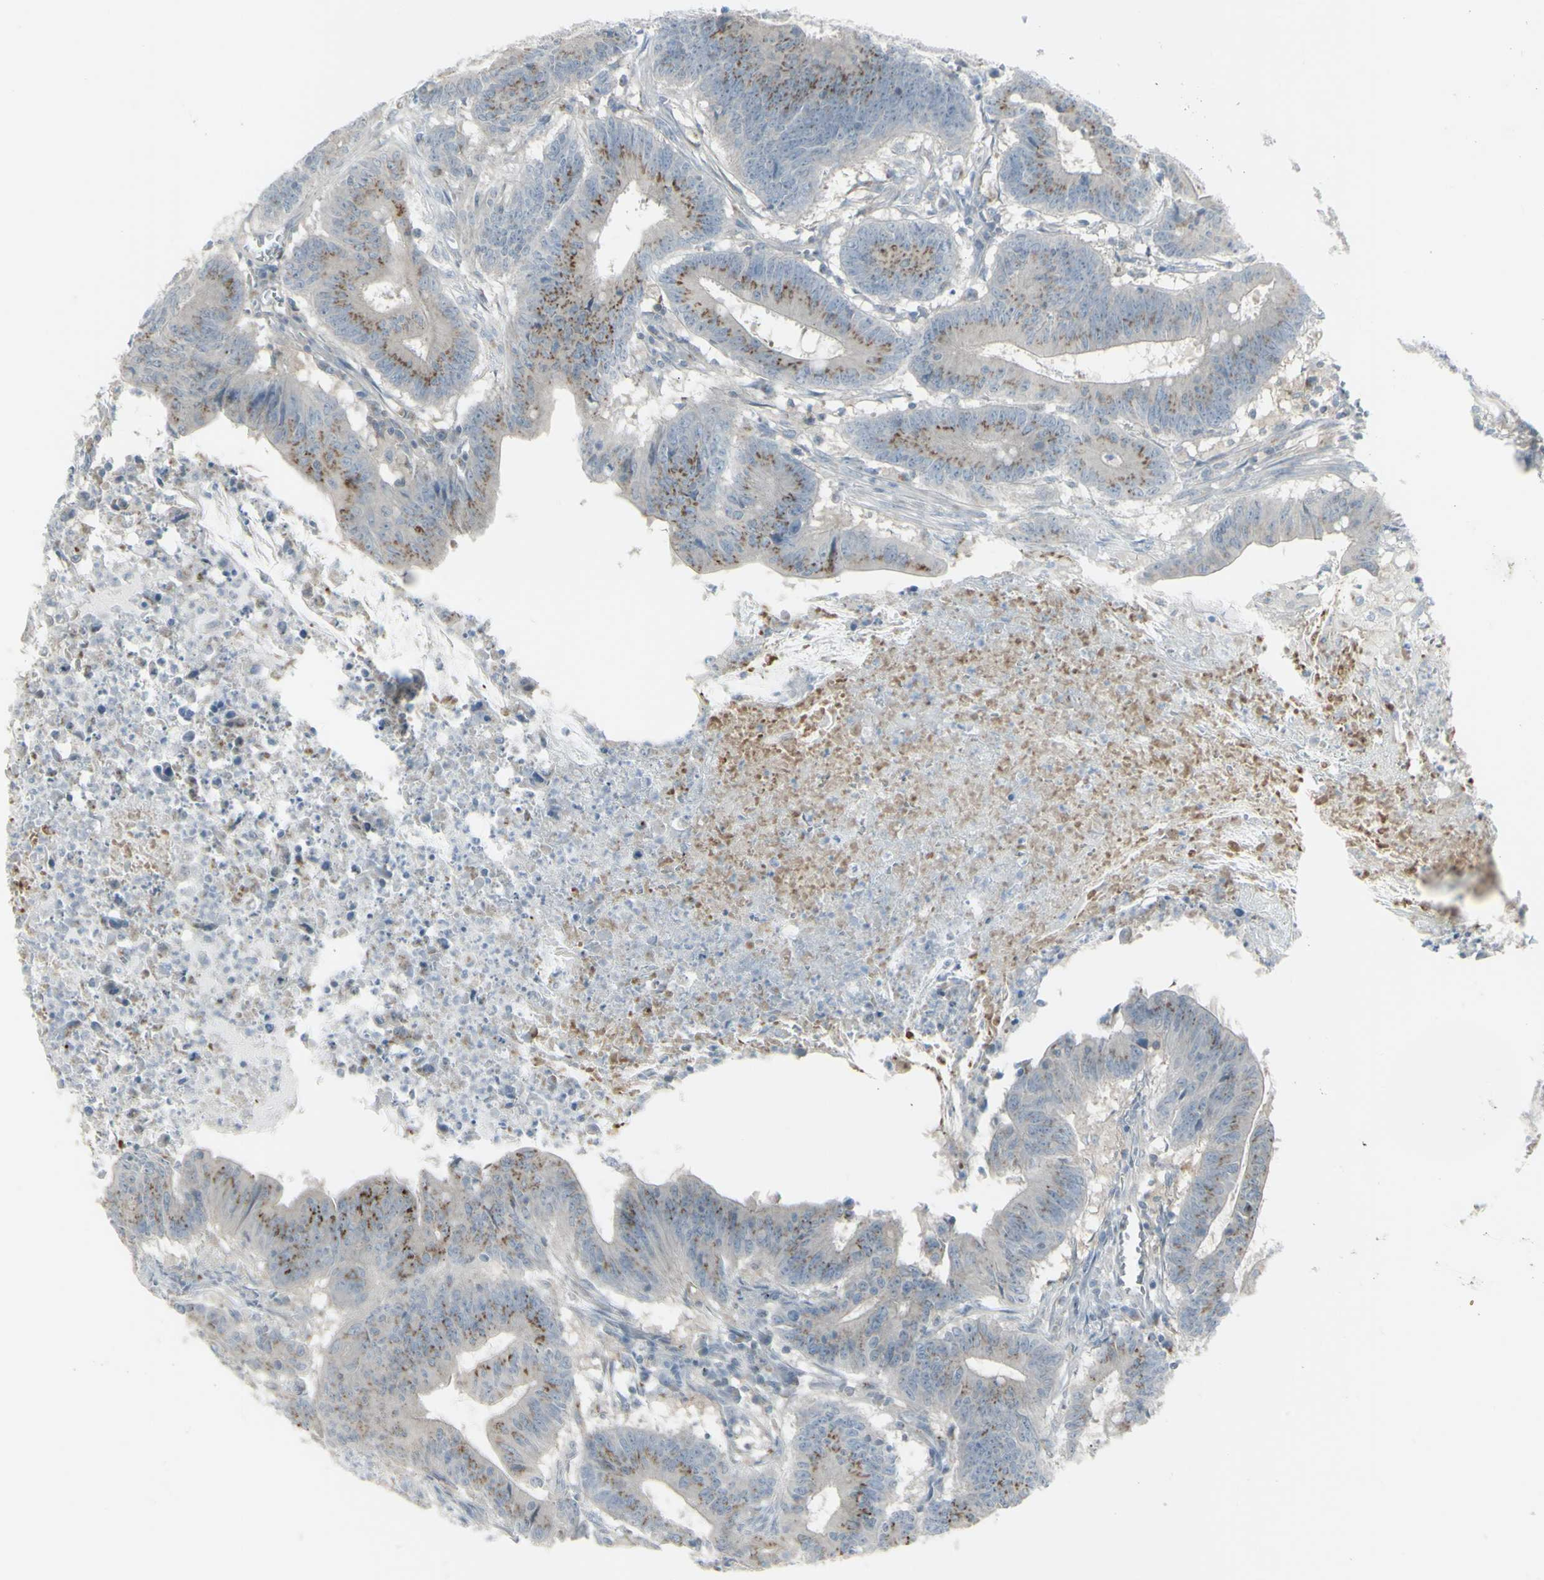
{"staining": {"intensity": "moderate", "quantity": "25%-75%", "location": "cytoplasmic/membranous"}, "tissue": "colorectal cancer", "cell_type": "Tumor cells", "image_type": "cancer", "snomed": [{"axis": "morphology", "description": "Adenocarcinoma, NOS"}, {"axis": "topography", "description": "Colon"}], "caption": "Approximately 25%-75% of tumor cells in human colorectal cancer demonstrate moderate cytoplasmic/membranous protein expression as visualized by brown immunohistochemical staining.", "gene": "GALNT6", "patient": {"sex": "male", "age": 45}}